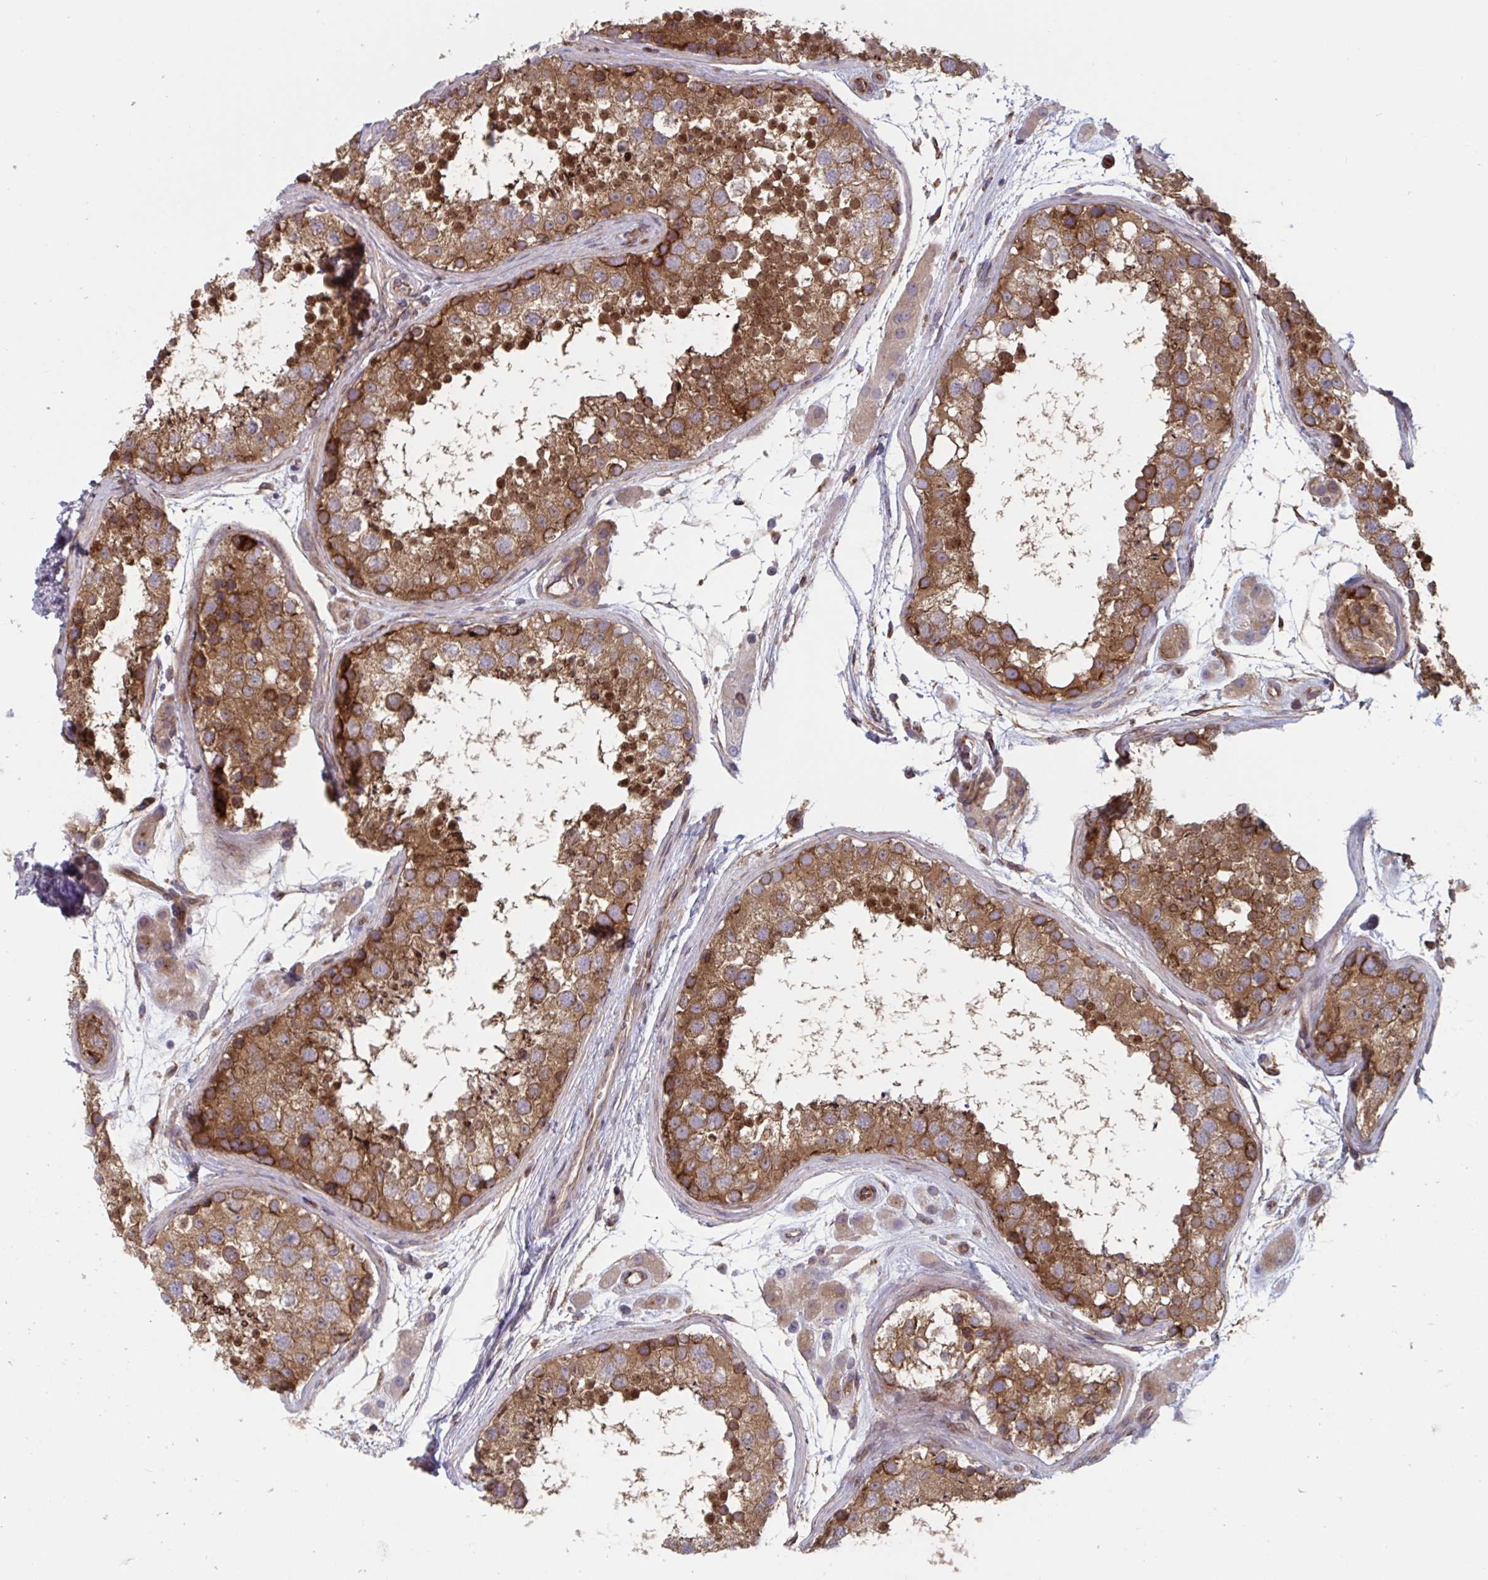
{"staining": {"intensity": "strong", "quantity": ">75%", "location": "cytoplasmic/membranous,nuclear"}, "tissue": "testis", "cell_type": "Cells in seminiferous ducts", "image_type": "normal", "snomed": [{"axis": "morphology", "description": "Normal tissue, NOS"}, {"axis": "topography", "description": "Testis"}], "caption": "Testis stained with a brown dye reveals strong cytoplasmic/membranous,nuclear positive positivity in about >75% of cells in seminiferous ducts.", "gene": "TNFSF10", "patient": {"sex": "male", "age": 41}}